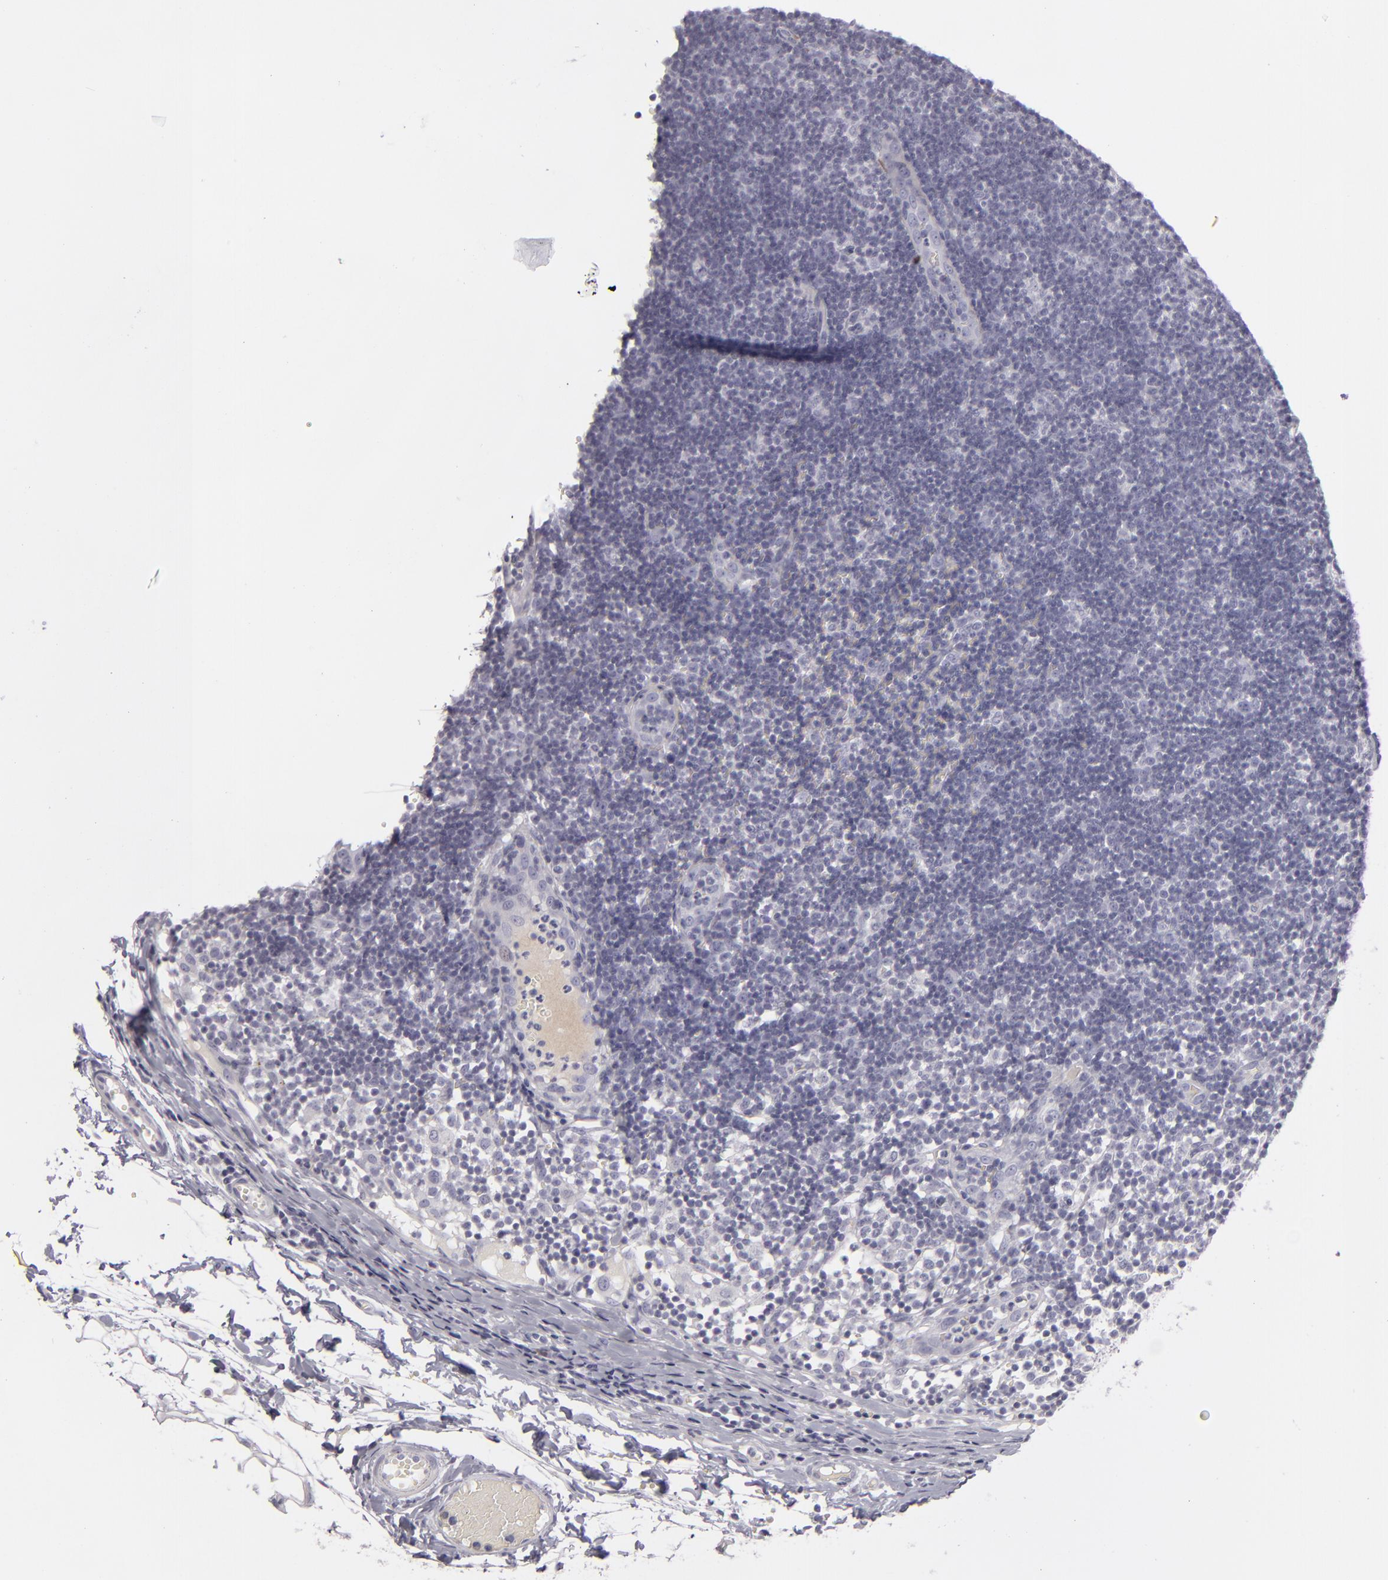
{"staining": {"intensity": "moderate", "quantity": ">75%", "location": "cytoplasmic/membranous"}, "tissue": "lymph node", "cell_type": "Germinal center cells", "image_type": "normal", "snomed": [{"axis": "morphology", "description": "Normal tissue, NOS"}, {"axis": "morphology", "description": "Inflammation, NOS"}, {"axis": "topography", "description": "Lymph node"}, {"axis": "topography", "description": "Salivary gland"}], "caption": "This micrograph exhibits IHC staining of unremarkable human lymph node, with medium moderate cytoplasmic/membranous expression in approximately >75% of germinal center cells.", "gene": "C9", "patient": {"sex": "male", "age": 3}}